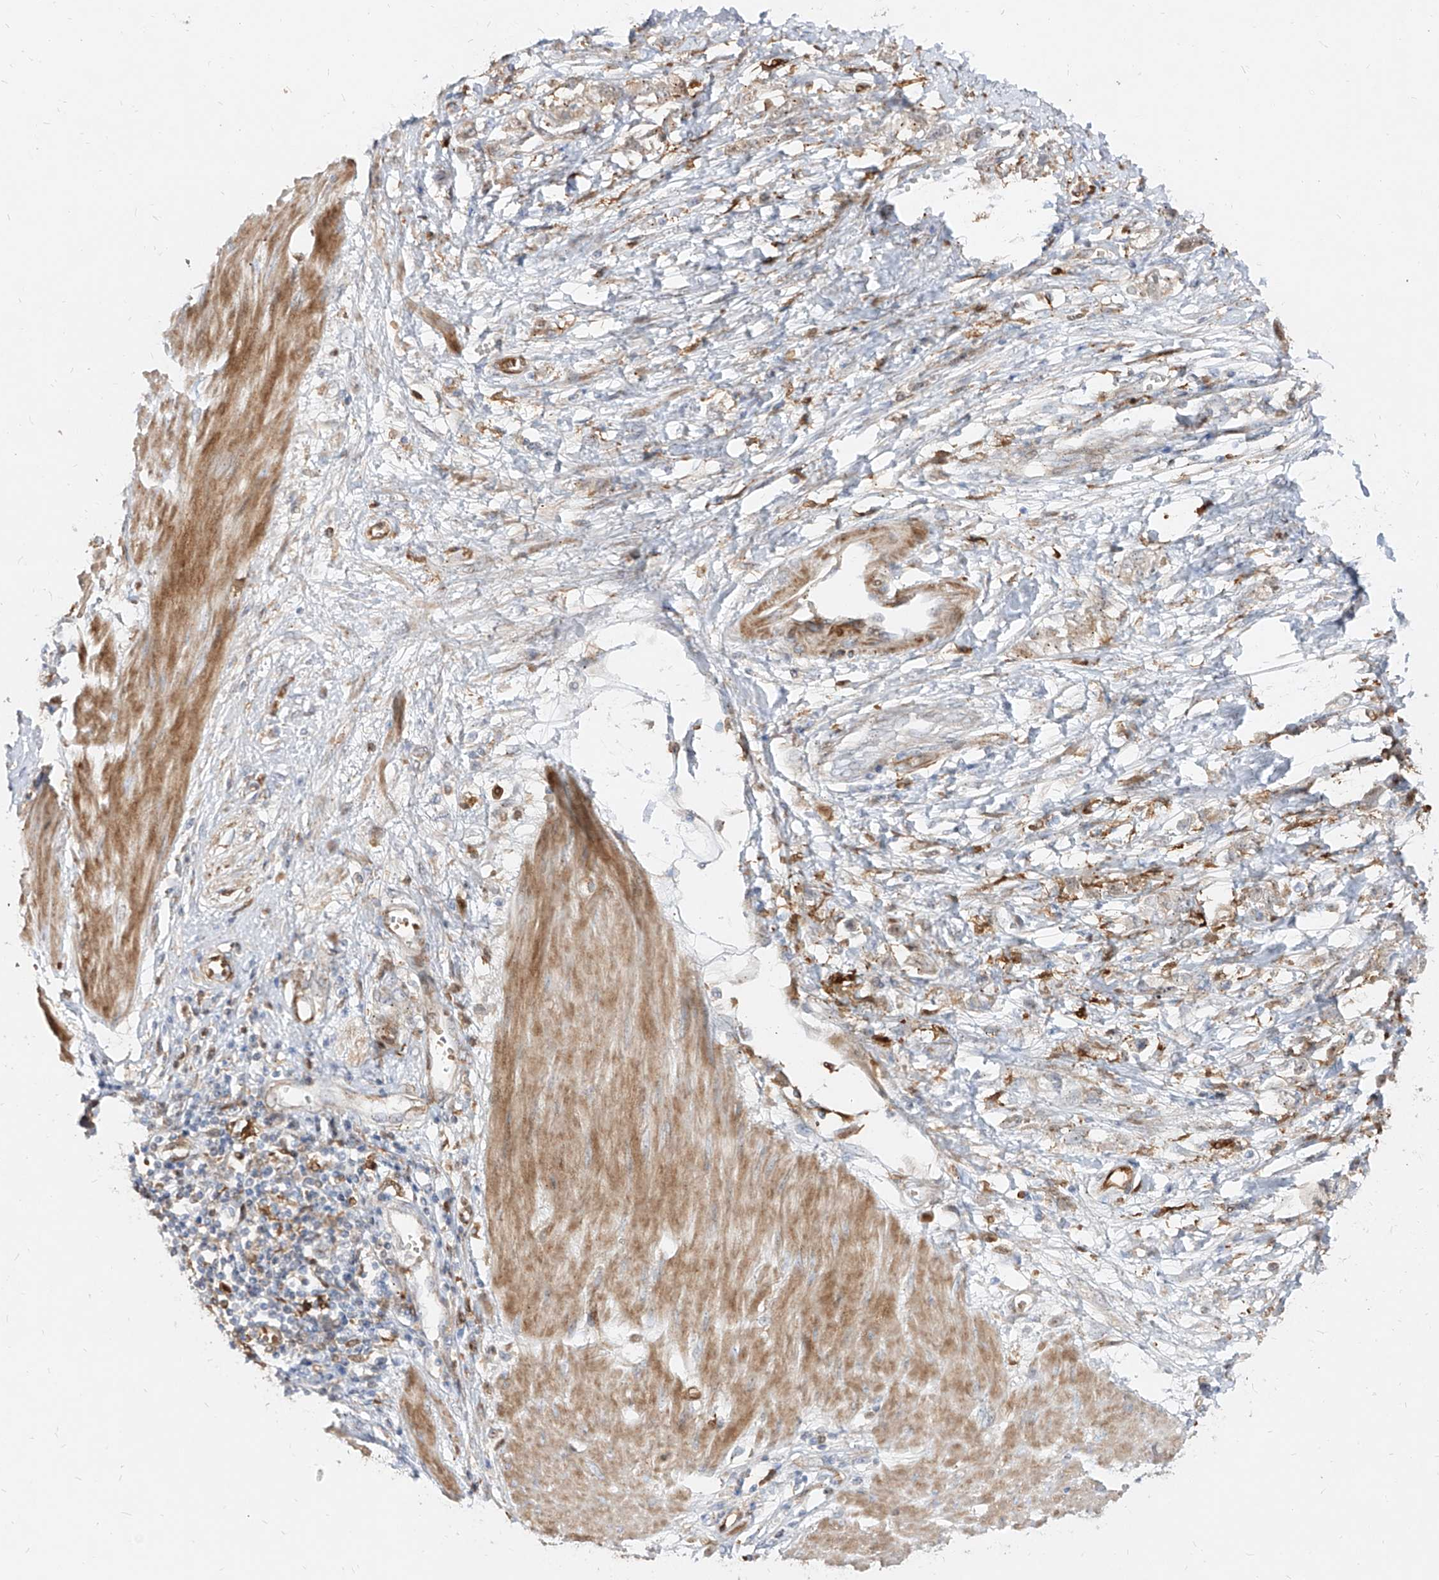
{"staining": {"intensity": "weak", "quantity": "25%-75%", "location": "cytoplasmic/membranous"}, "tissue": "stomach cancer", "cell_type": "Tumor cells", "image_type": "cancer", "snomed": [{"axis": "morphology", "description": "Adenocarcinoma, NOS"}, {"axis": "topography", "description": "Stomach"}], "caption": "Immunohistochemical staining of stomach cancer displays low levels of weak cytoplasmic/membranous protein expression in about 25%-75% of tumor cells.", "gene": "KYNU", "patient": {"sex": "female", "age": 76}}